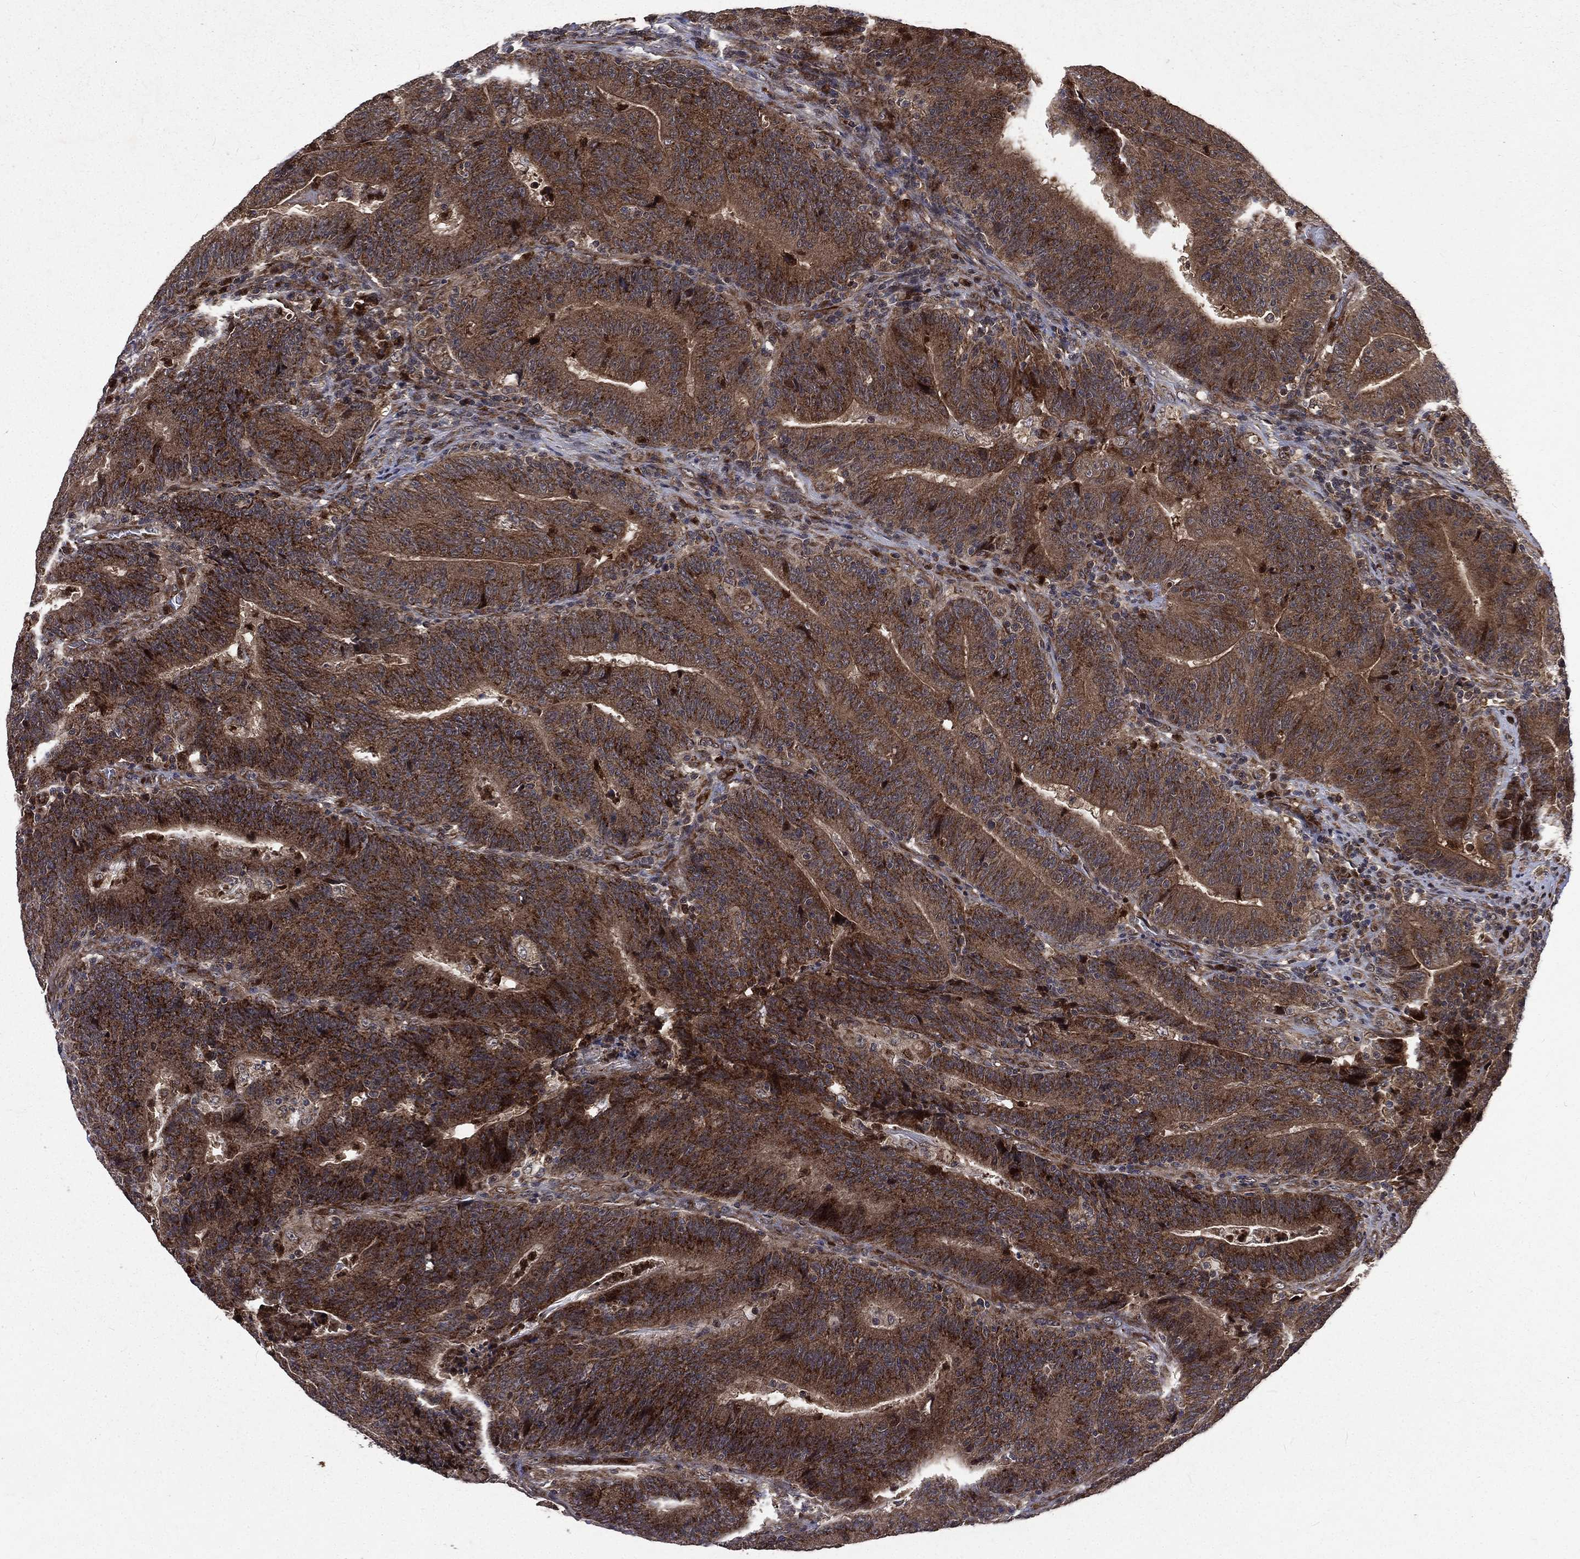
{"staining": {"intensity": "strong", "quantity": ">75%", "location": "cytoplasmic/membranous"}, "tissue": "colorectal cancer", "cell_type": "Tumor cells", "image_type": "cancer", "snomed": [{"axis": "morphology", "description": "Adenocarcinoma, NOS"}, {"axis": "topography", "description": "Colon"}], "caption": "Brown immunohistochemical staining in colorectal cancer (adenocarcinoma) exhibits strong cytoplasmic/membranous positivity in about >75% of tumor cells. The staining is performed using DAB brown chromogen to label protein expression. The nuclei are counter-stained blue using hematoxylin.", "gene": "LENG8", "patient": {"sex": "female", "age": 75}}